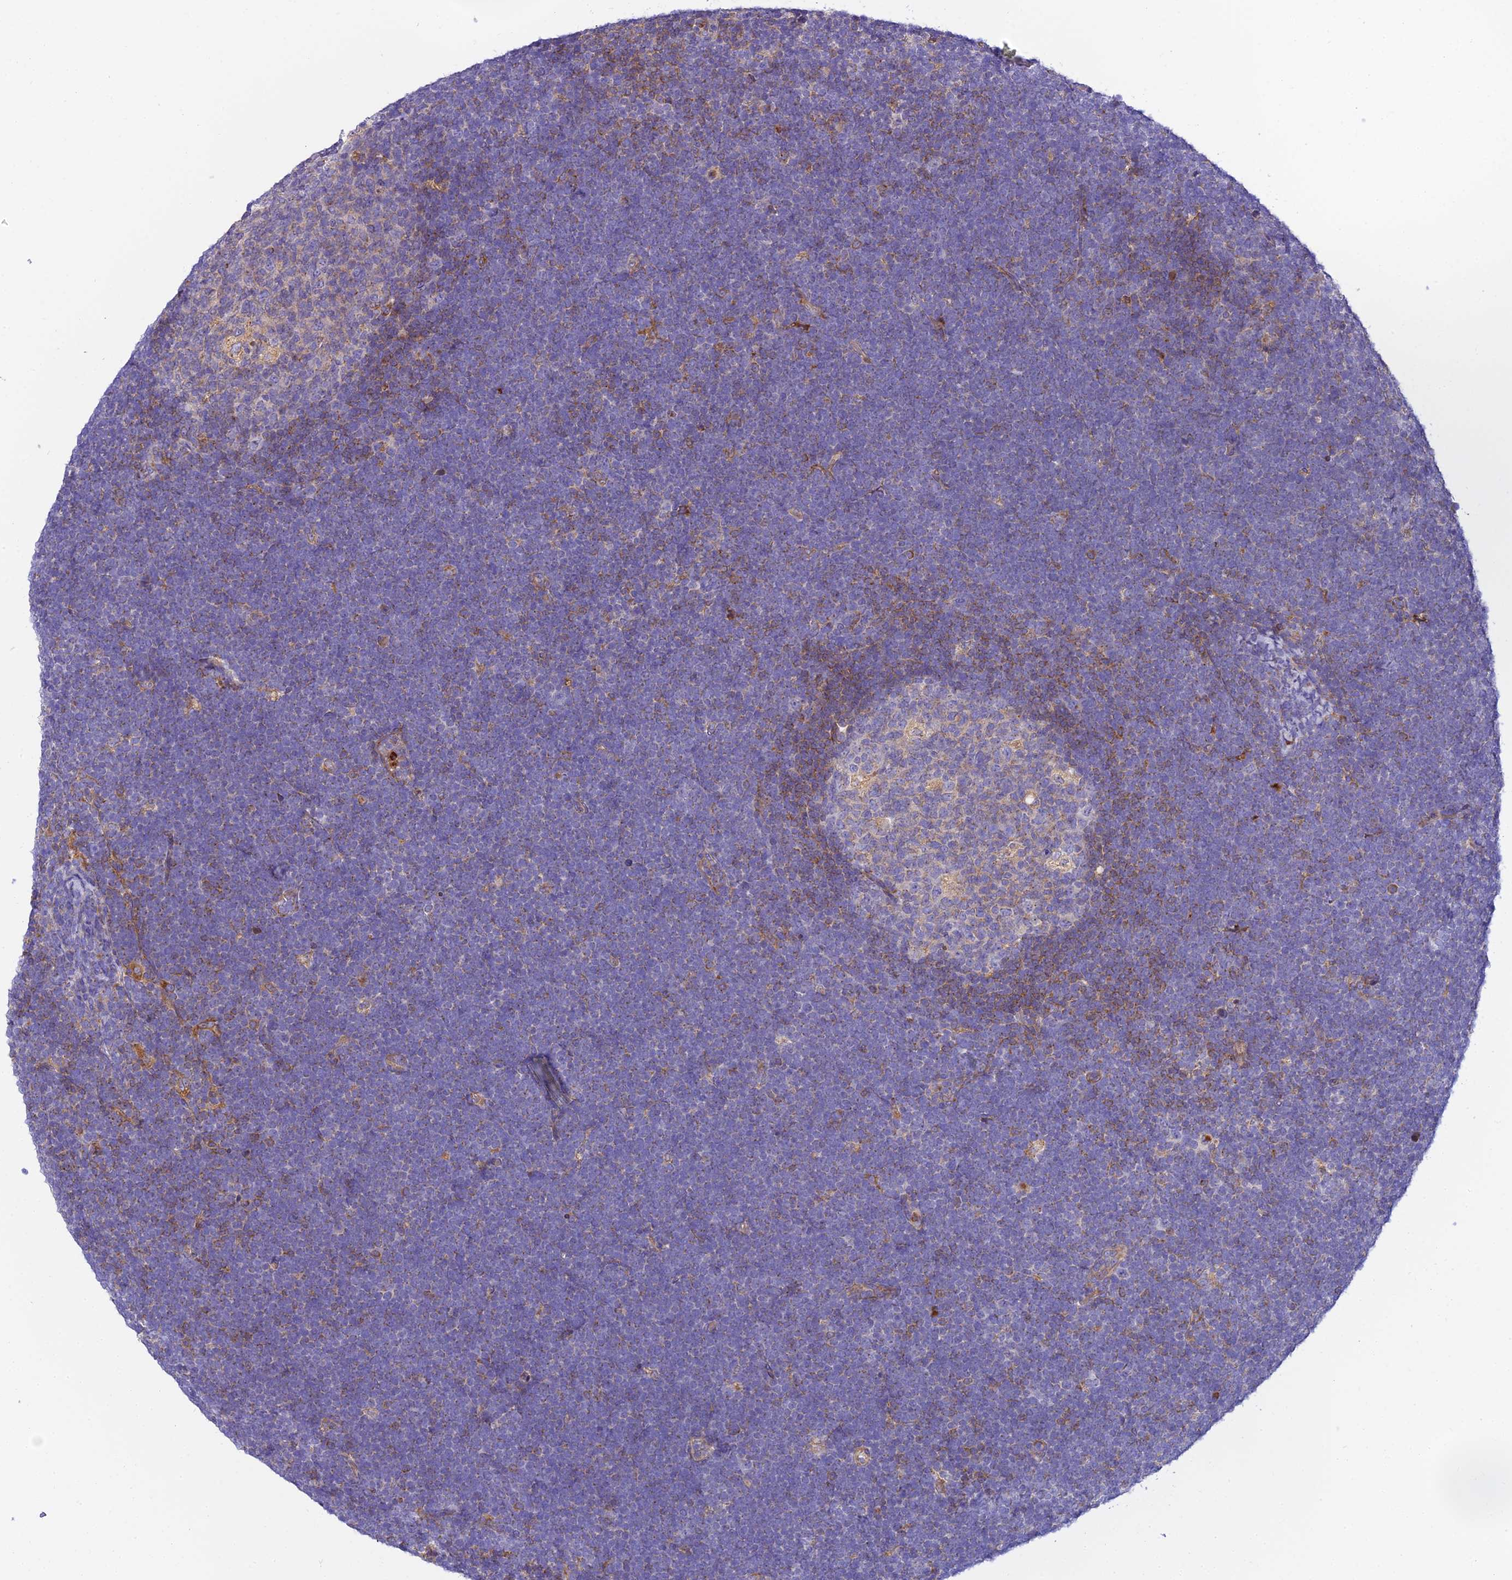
{"staining": {"intensity": "moderate", "quantity": "<25%", "location": "cytoplasmic/membranous"}, "tissue": "lymphoma", "cell_type": "Tumor cells", "image_type": "cancer", "snomed": [{"axis": "morphology", "description": "Malignant lymphoma, non-Hodgkin's type, High grade"}, {"axis": "topography", "description": "Lymph node"}], "caption": "A photomicrograph of human high-grade malignant lymphoma, non-Hodgkin's type stained for a protein displays moderate cytoplasmic/membranous brown staining in tumor cells. (DAB (3,3'-diaminobenzidine) IHC with brightfield microscopy, high magnification).", "gene": "CLCN7", "patient": {"sex": "male", "age": 13}}